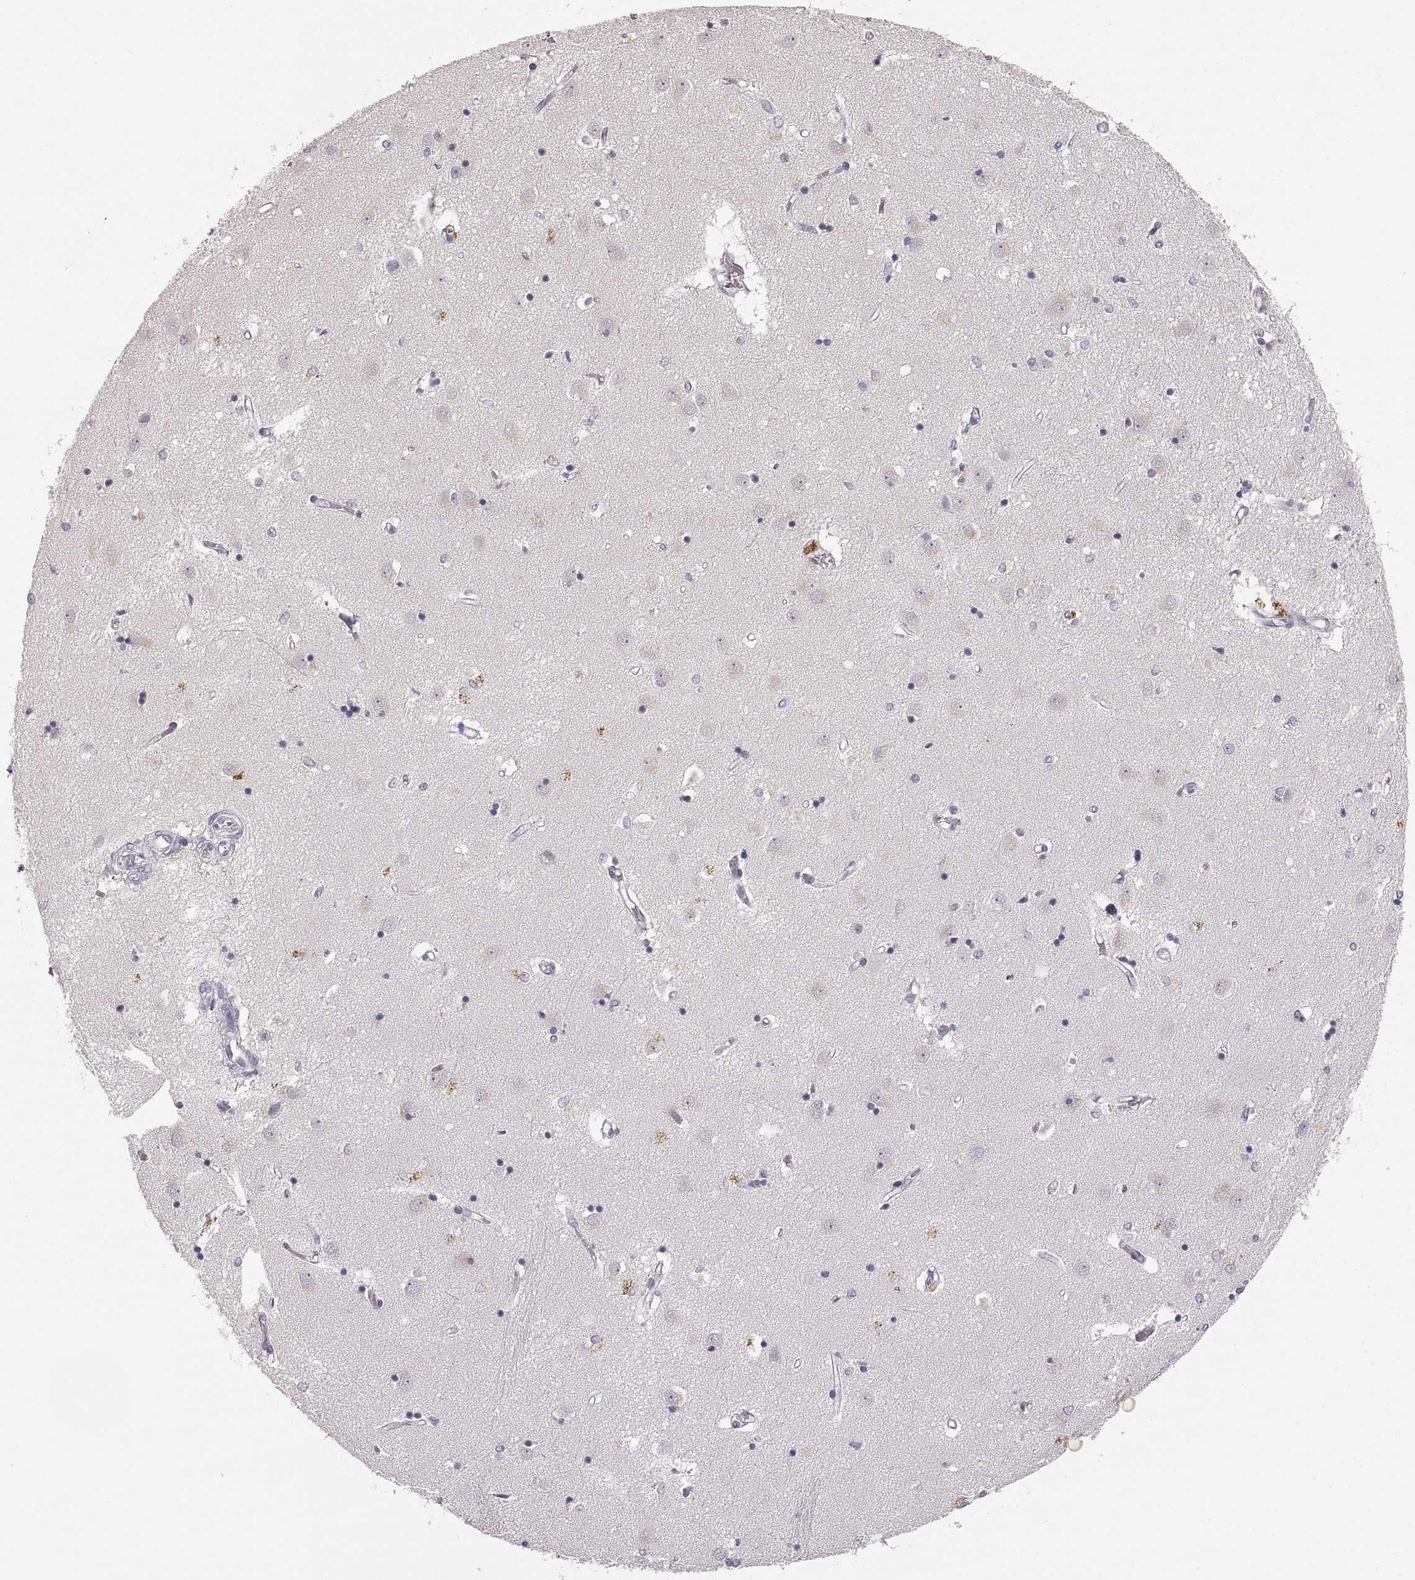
{"staining": {"intensity": "negative", "quantity": "none", "location": "none"}, "tissue": "caudate", "cell_type": "Glial cells", "image_type": "normal", "snomed": [{"axis": "morphology", "description": "Normal tissue, NOS"}, {"axis": "topography", "description": "Lateral ventricle wall"}], "caption": "Photomicrograph shows no significant protein staining in glial cells of benign caudate. (DAB (3,3'-diaminobenzidine) immunohistochemistry (IHC) visualized using brightfield microscopy, high magnification).", "gene": "RUNDC3A", "patient": {"sex": "male", "age": 54}}